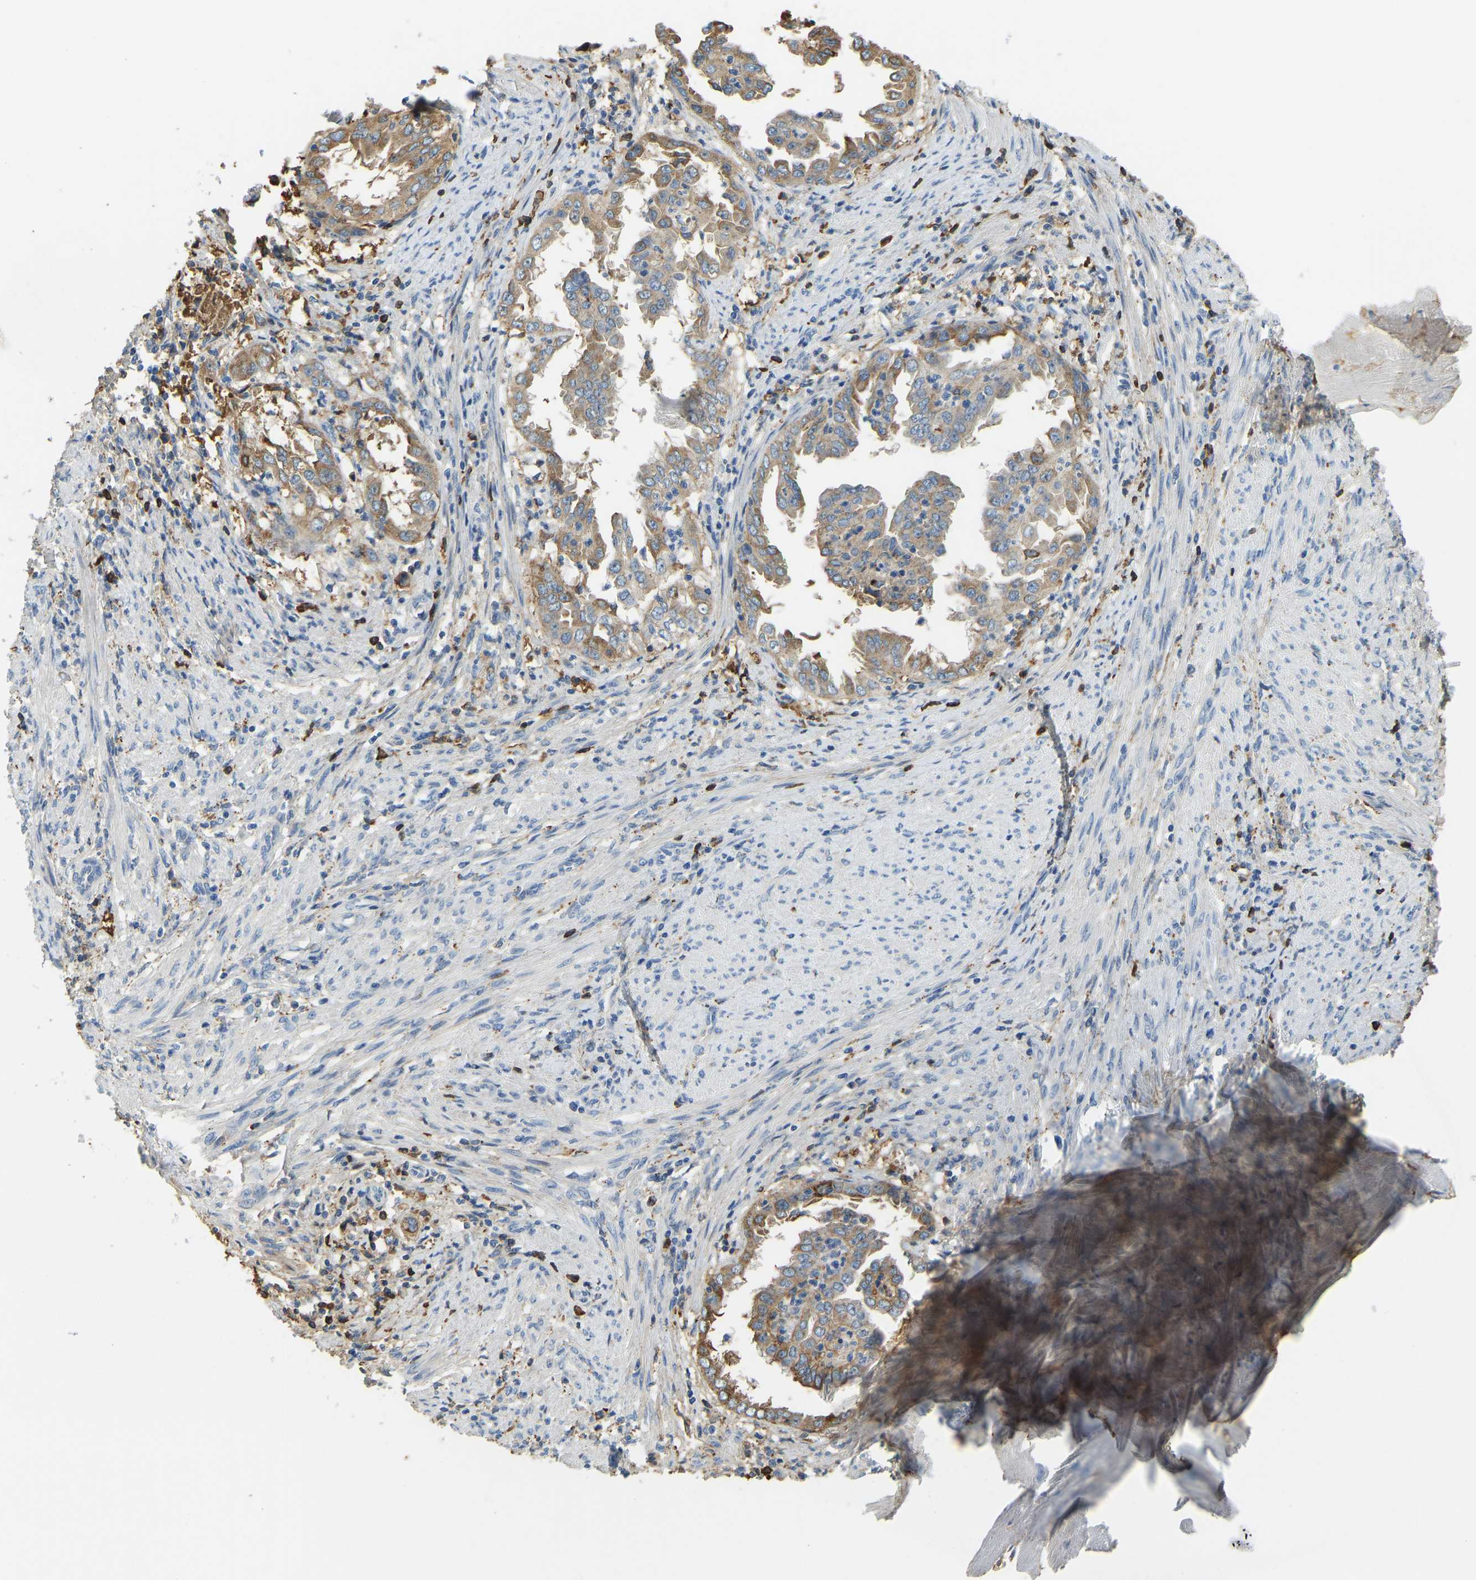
{"staining": {"intensity": "moderate", "quantity": ">75%", "location": "cytoplasmic/membranous"}, "tissue": "endometrial cancer", "cell_type": "Tumor cells", "image_type": "cancer", "snomed": [{"axis": "morphology", "description": "Adenocarcinoma, NOS"}, {"axis": "topography", "description": "Endometrium"}], "caption": "This photomicrograph shows adenocarcinoma (endometrial) stained with immunohistochemistry (IHC) to label a protein in brown. The cytoplasmic/membranous of tumor cells show moderate positivity for the protein. Nuclei are counter-stained blue.", "gene": "THBS4", "patient": {"sex": "female", "age": 85}}